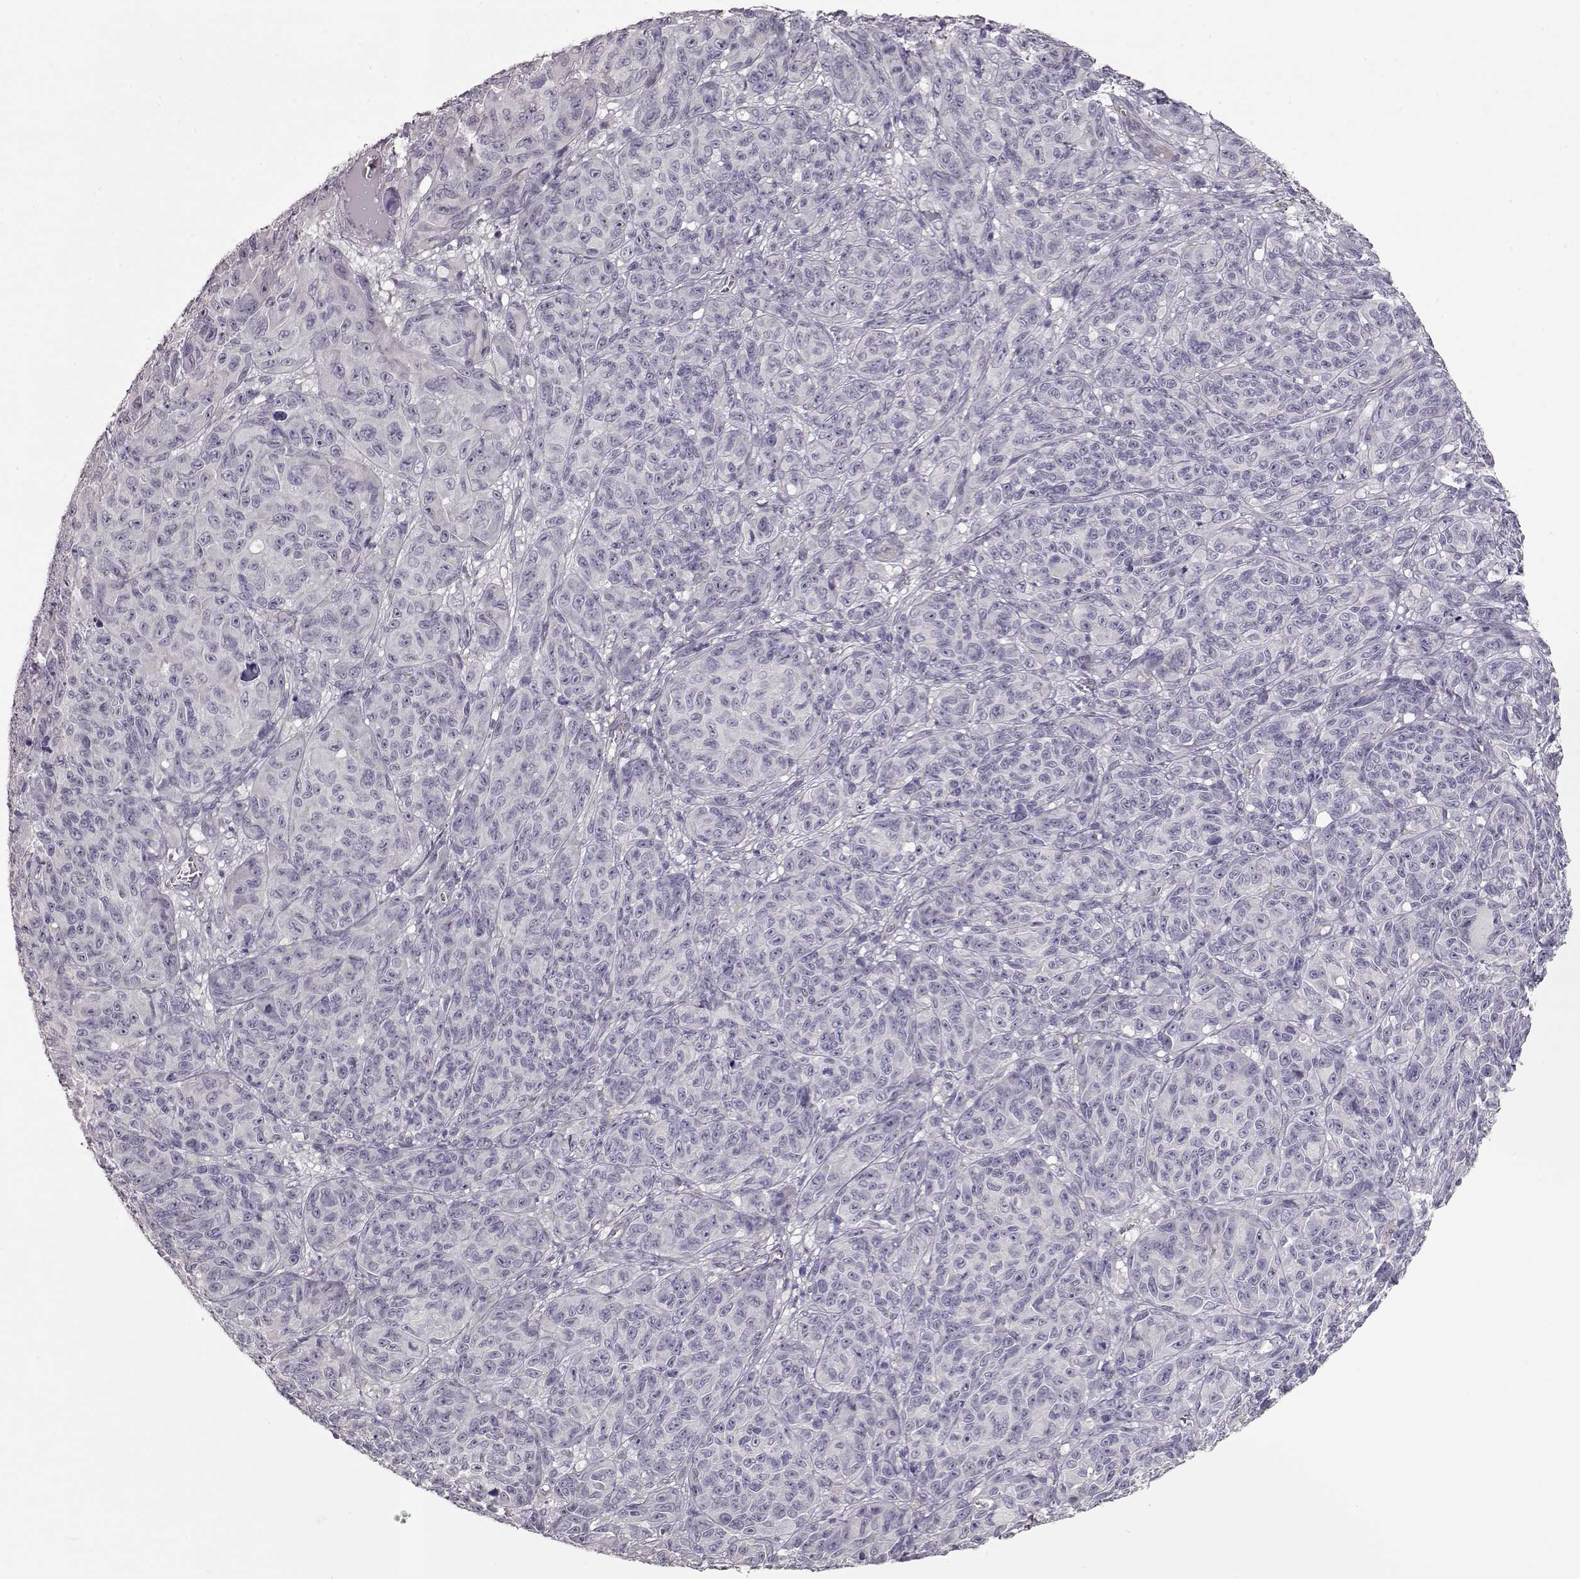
{"staining": {"intensity": "negative", "quantity": "none", "location": "none"}, "tissue": "melanoma", "cell_type": "Tumor cells", "image_type": "cancer", "snomed": [{"axis": "morphology", "description": "Malignant melanoma, NOS"}, {"axis": "topography", "description": "Vulva, labia, clitoris and Bartholin´s gland, NO"}], "caption": "DAB immunohistochemical staining of human malignant melanoma displays no significant expression in tumor cells.", "gene": "SLC18A1", "patient": {"sex": "female", "age": 75}}